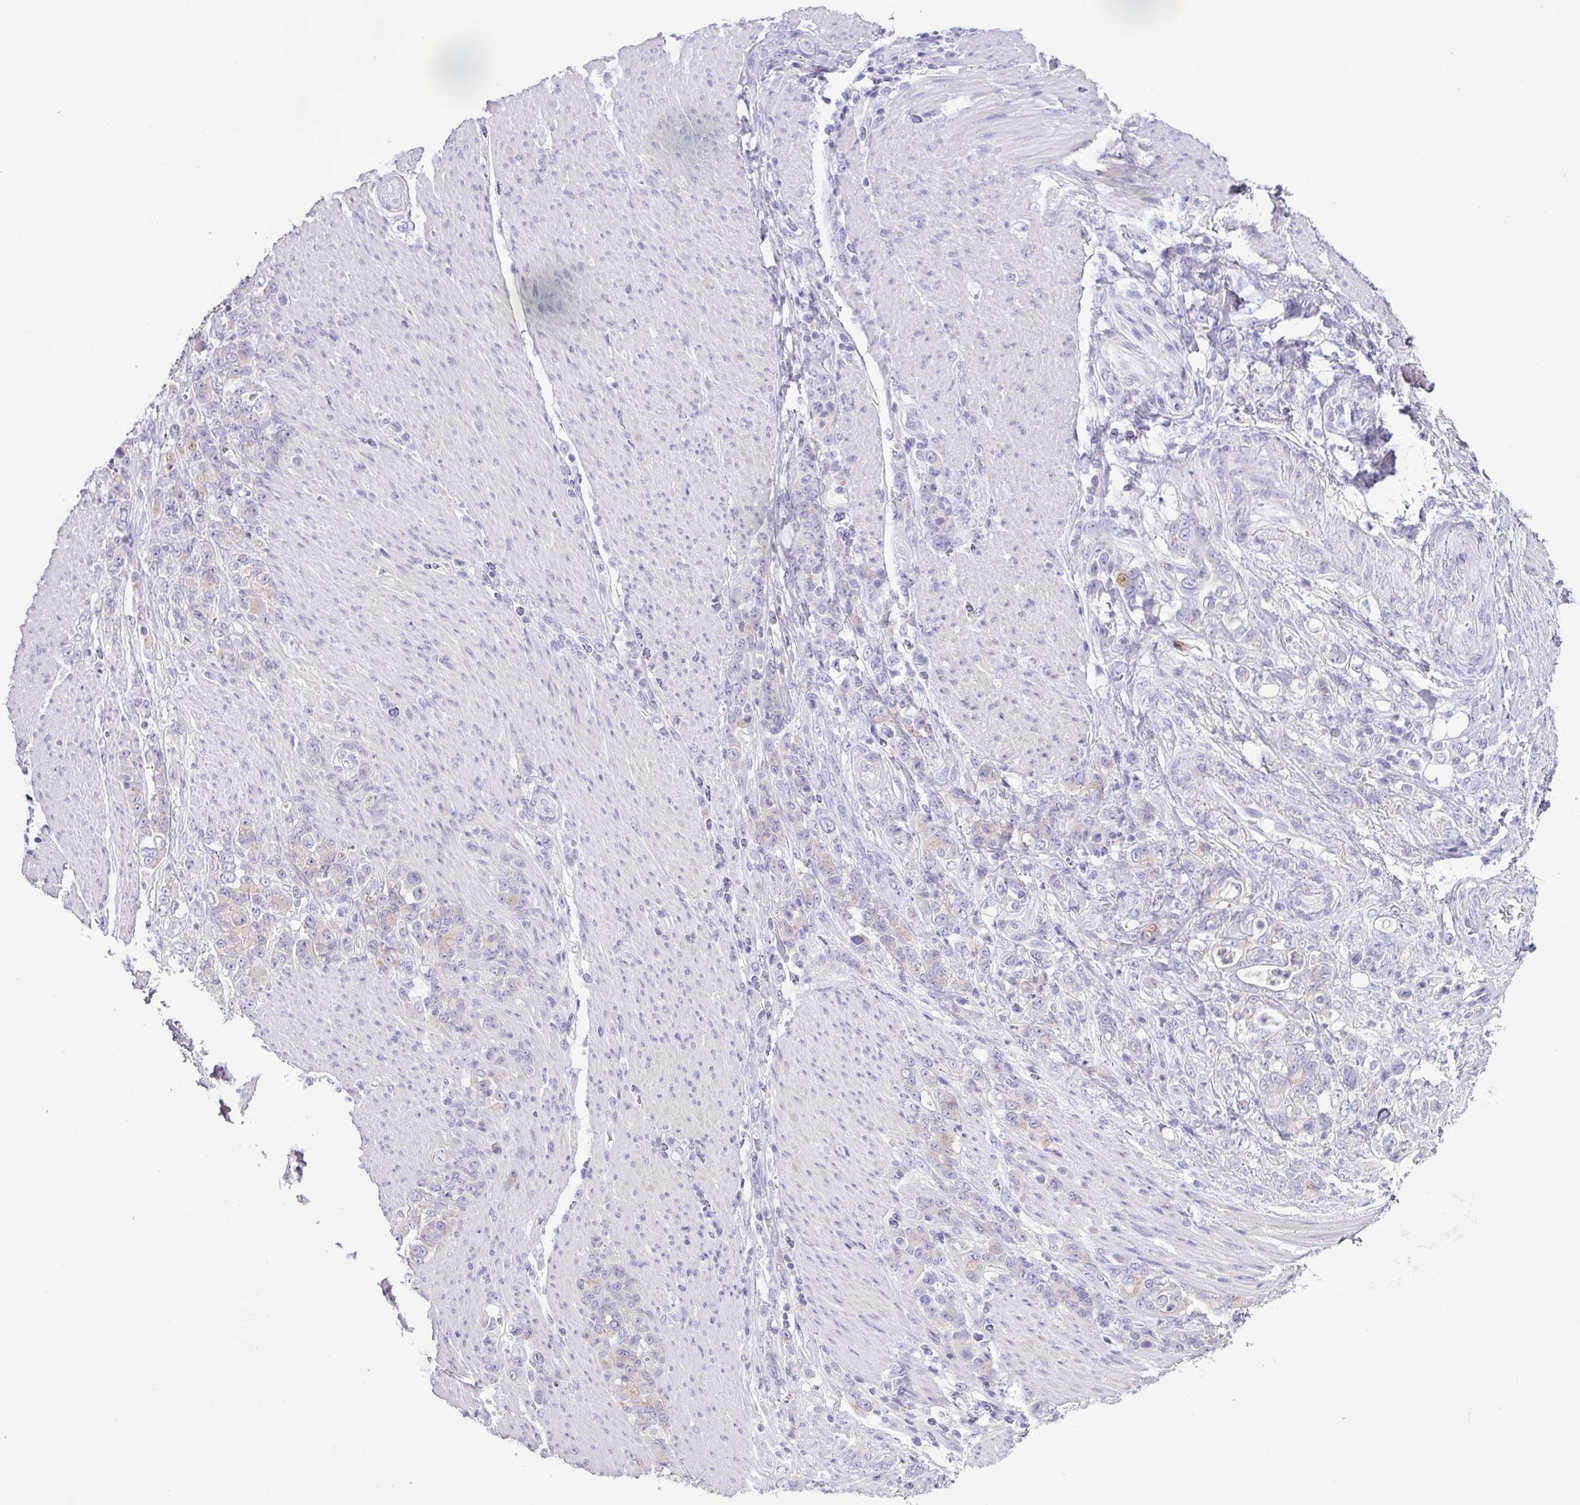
{"staining": {"intensity": "negative", "quantity": "none", "location": "none"}, "tissue": "stomach cancer", "cell_type": "Tumor cells", "image_type": "cancer", "snomed": [{"axis": "morphology", "description": "Adenocarcinoma, NOS"}, {"axis": "topography", "description": "Stomach"}], "caption": "Photomicrograph shows no protein positivity in tumor cells of stomach cancer tissue.", "gene": "CYSTM1", "patient": {"sex": "female", "age": 79}}